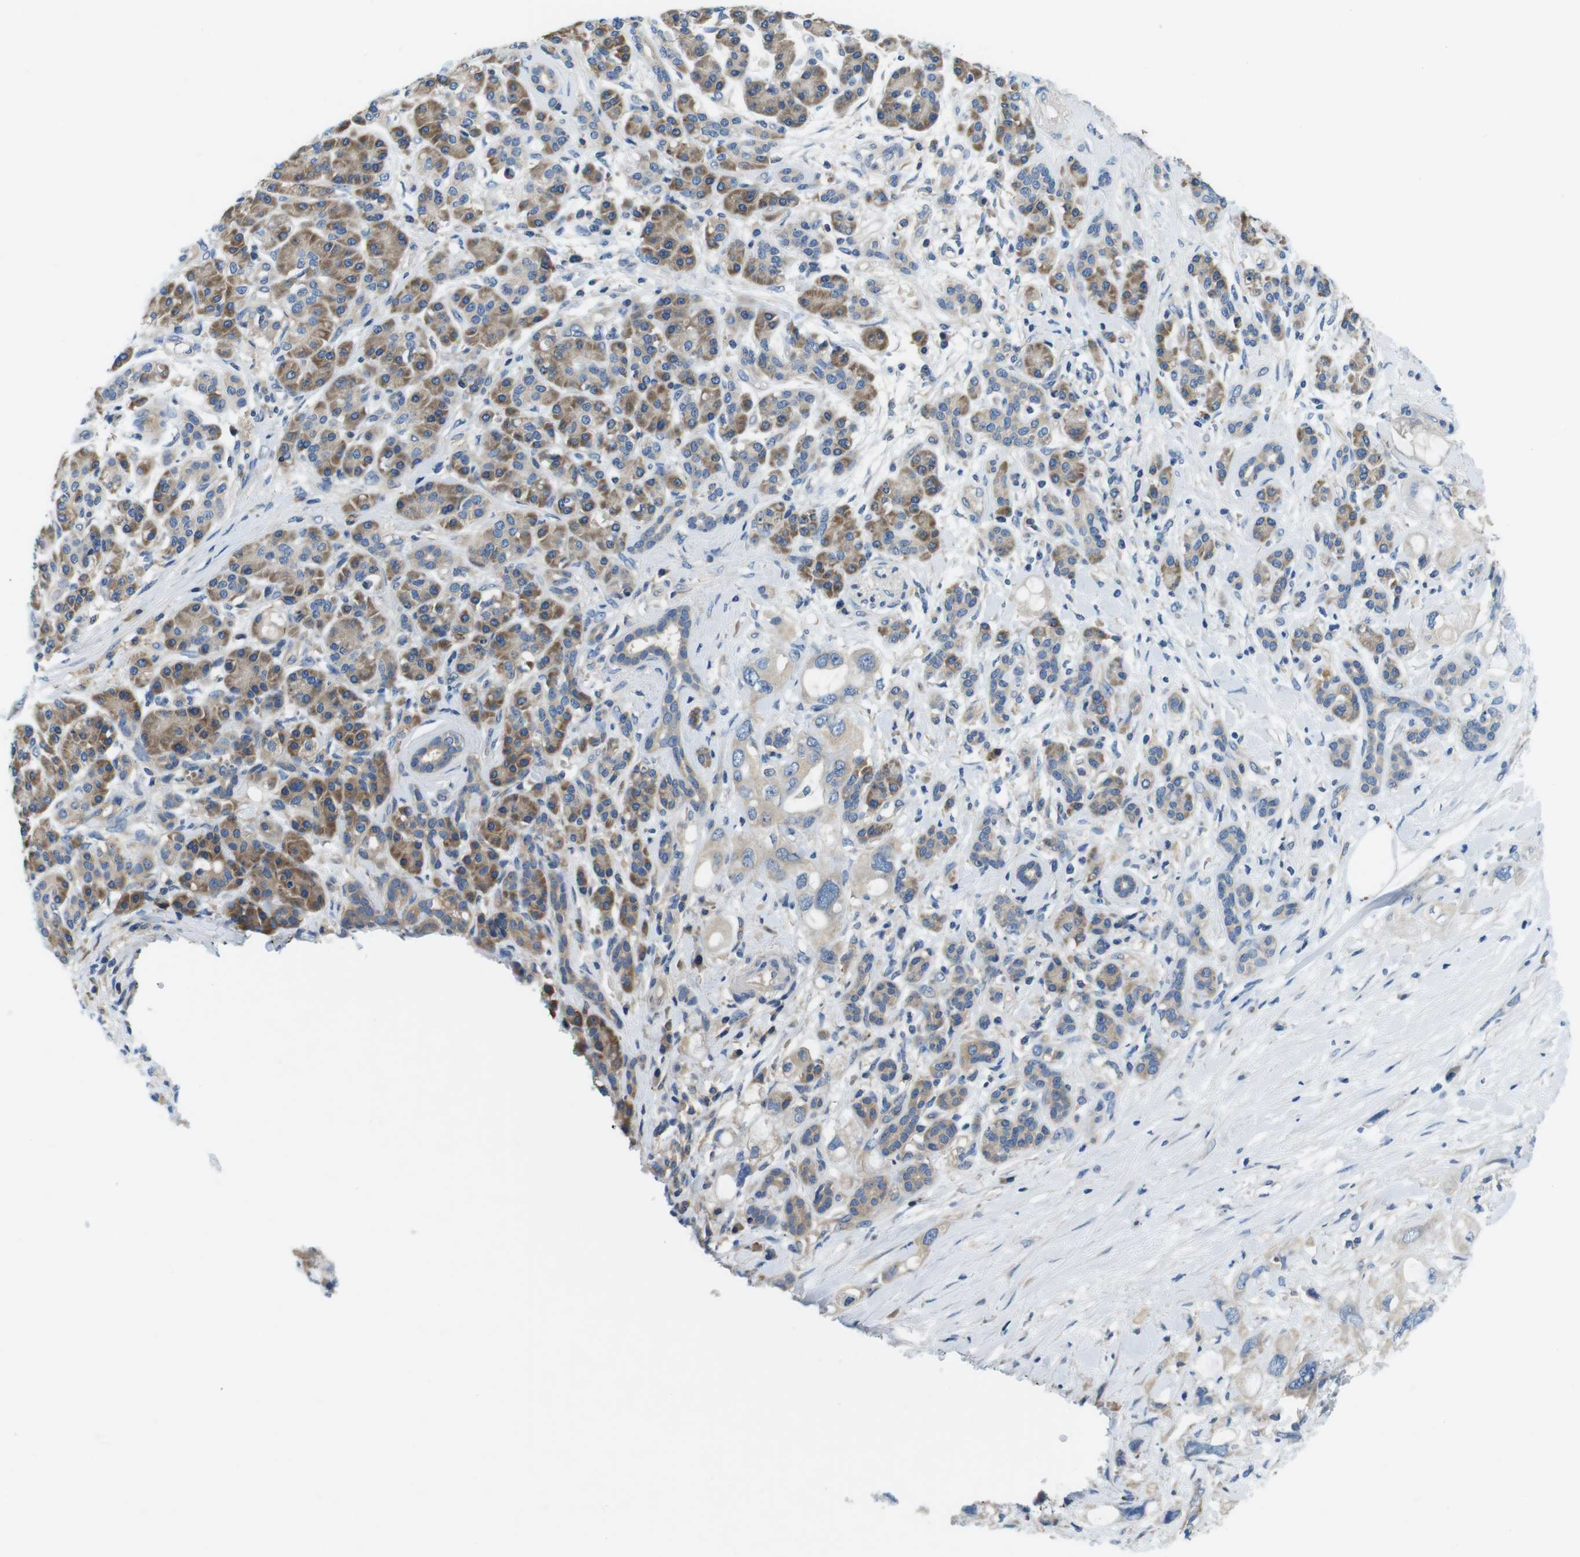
{"staining": {"intensity": "weak", "quantity": "25%-75%", "location": "cytoplasmic/membranous"}, "tissue": "pancreatic cancer", "cell_type": "Tumor cells", "image_type": "cancer", "snomed": [{"axis": "morphology", "description": "Adenocarcinoma, NOS"}, {"axis": "topography", "description": "Pancreas"}], "caption": "Tumor cells display low levels of weak cytoplasmic/membranous expression in approximately 25%-75% of cells in adenocarcinoma (pancreatic). The protein of interest is shown in brown color, while the nuclei are stained blue.", "gene": "DENND4C", "patient": {"sex": "female", "age": 56}}